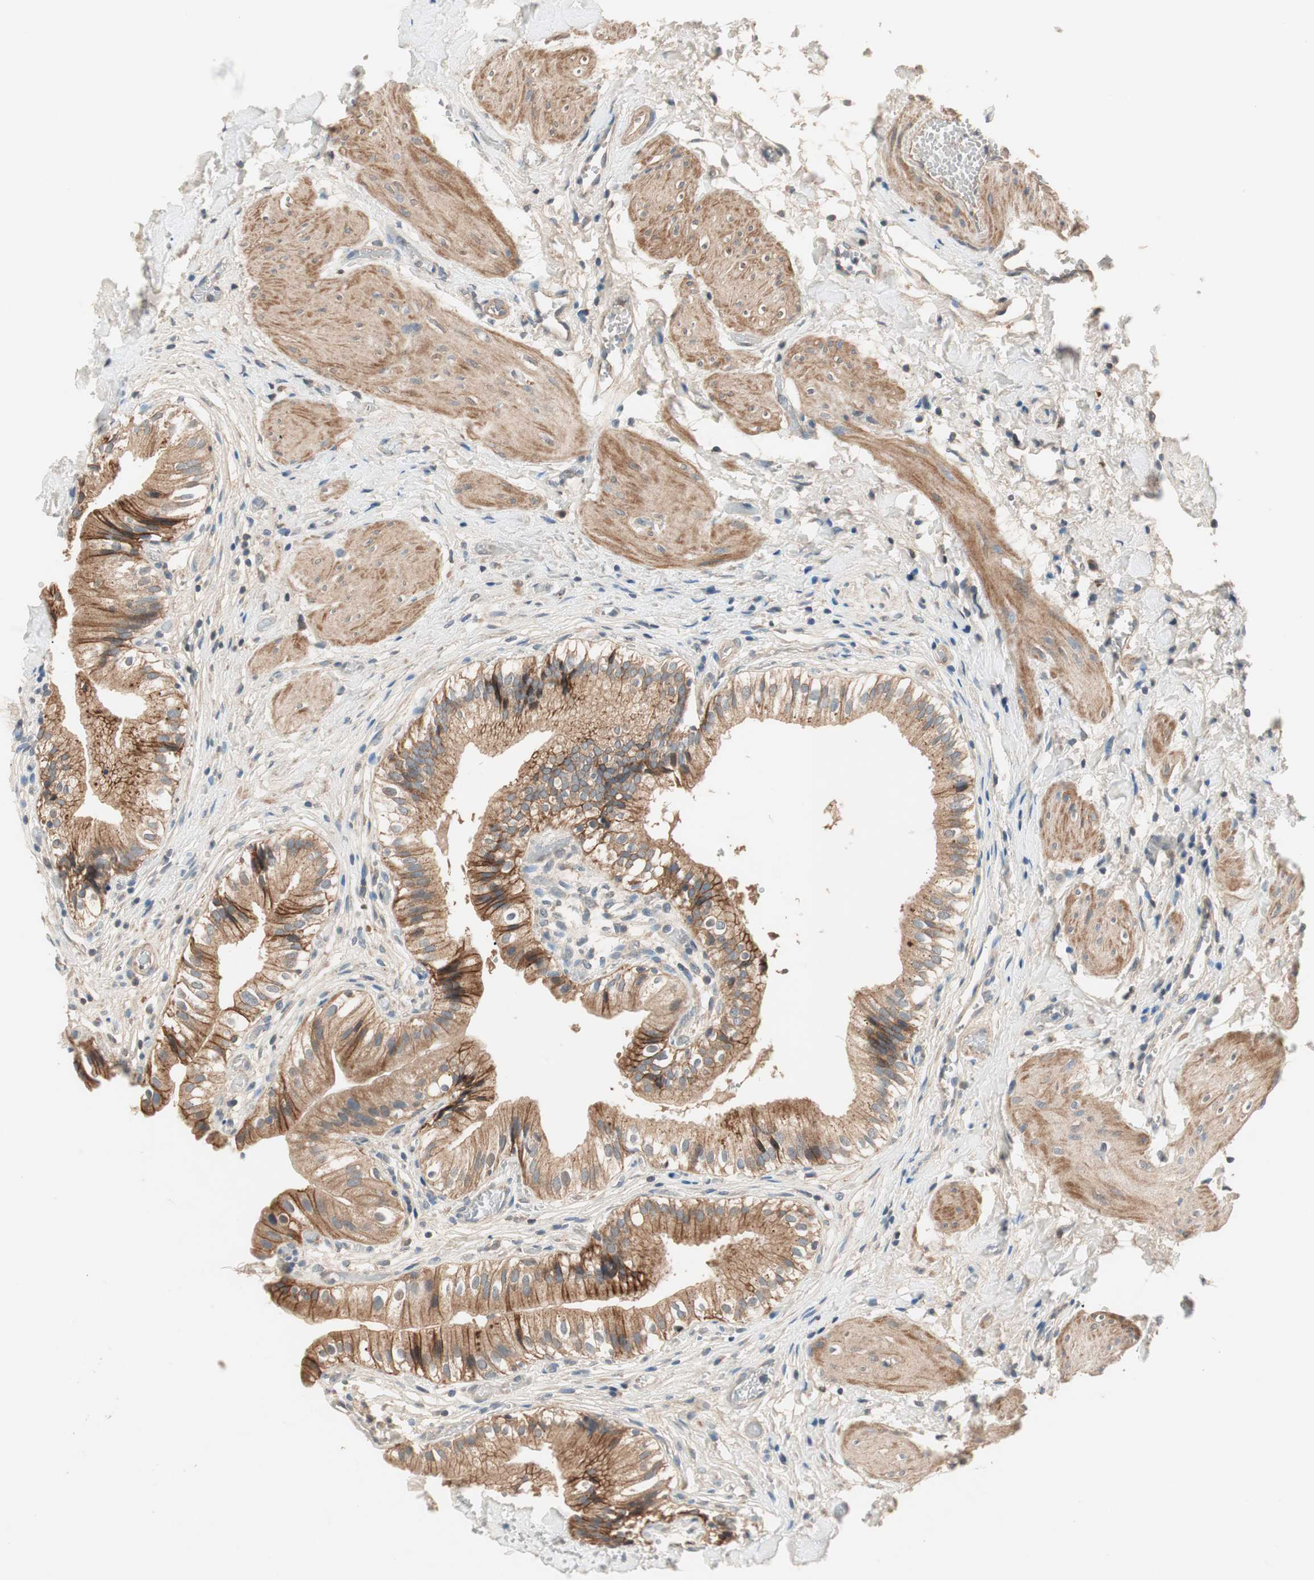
{"staining": {"intensity": "strong", "quantity": ">75%", "location": "cytoplasmic/membranous"}, "tissue": "gallbladder", "cell_type": "Glandular cells", "image_type": "normal", "snomed": [{"axis": "morphology", "description": "Normal tissue, NOS"}, {"axis": "topography", "description": "Gallbladder"}], "caption": "Immunohistochemistry staining of benign gallbladder, which exhibits high levels of strong cytoplasmic/membranous positivity in about >75% of glandular cells indicating strong cytoplasmic/membranous protein staining. The staining was performed using DAB (3,3'-diaminobenzidine) (brown) for protein detection and nuclei were counterstained in hematoxylin (blue).", "gene": "HPN", "patient": {"sex": "male", "age": 65}}